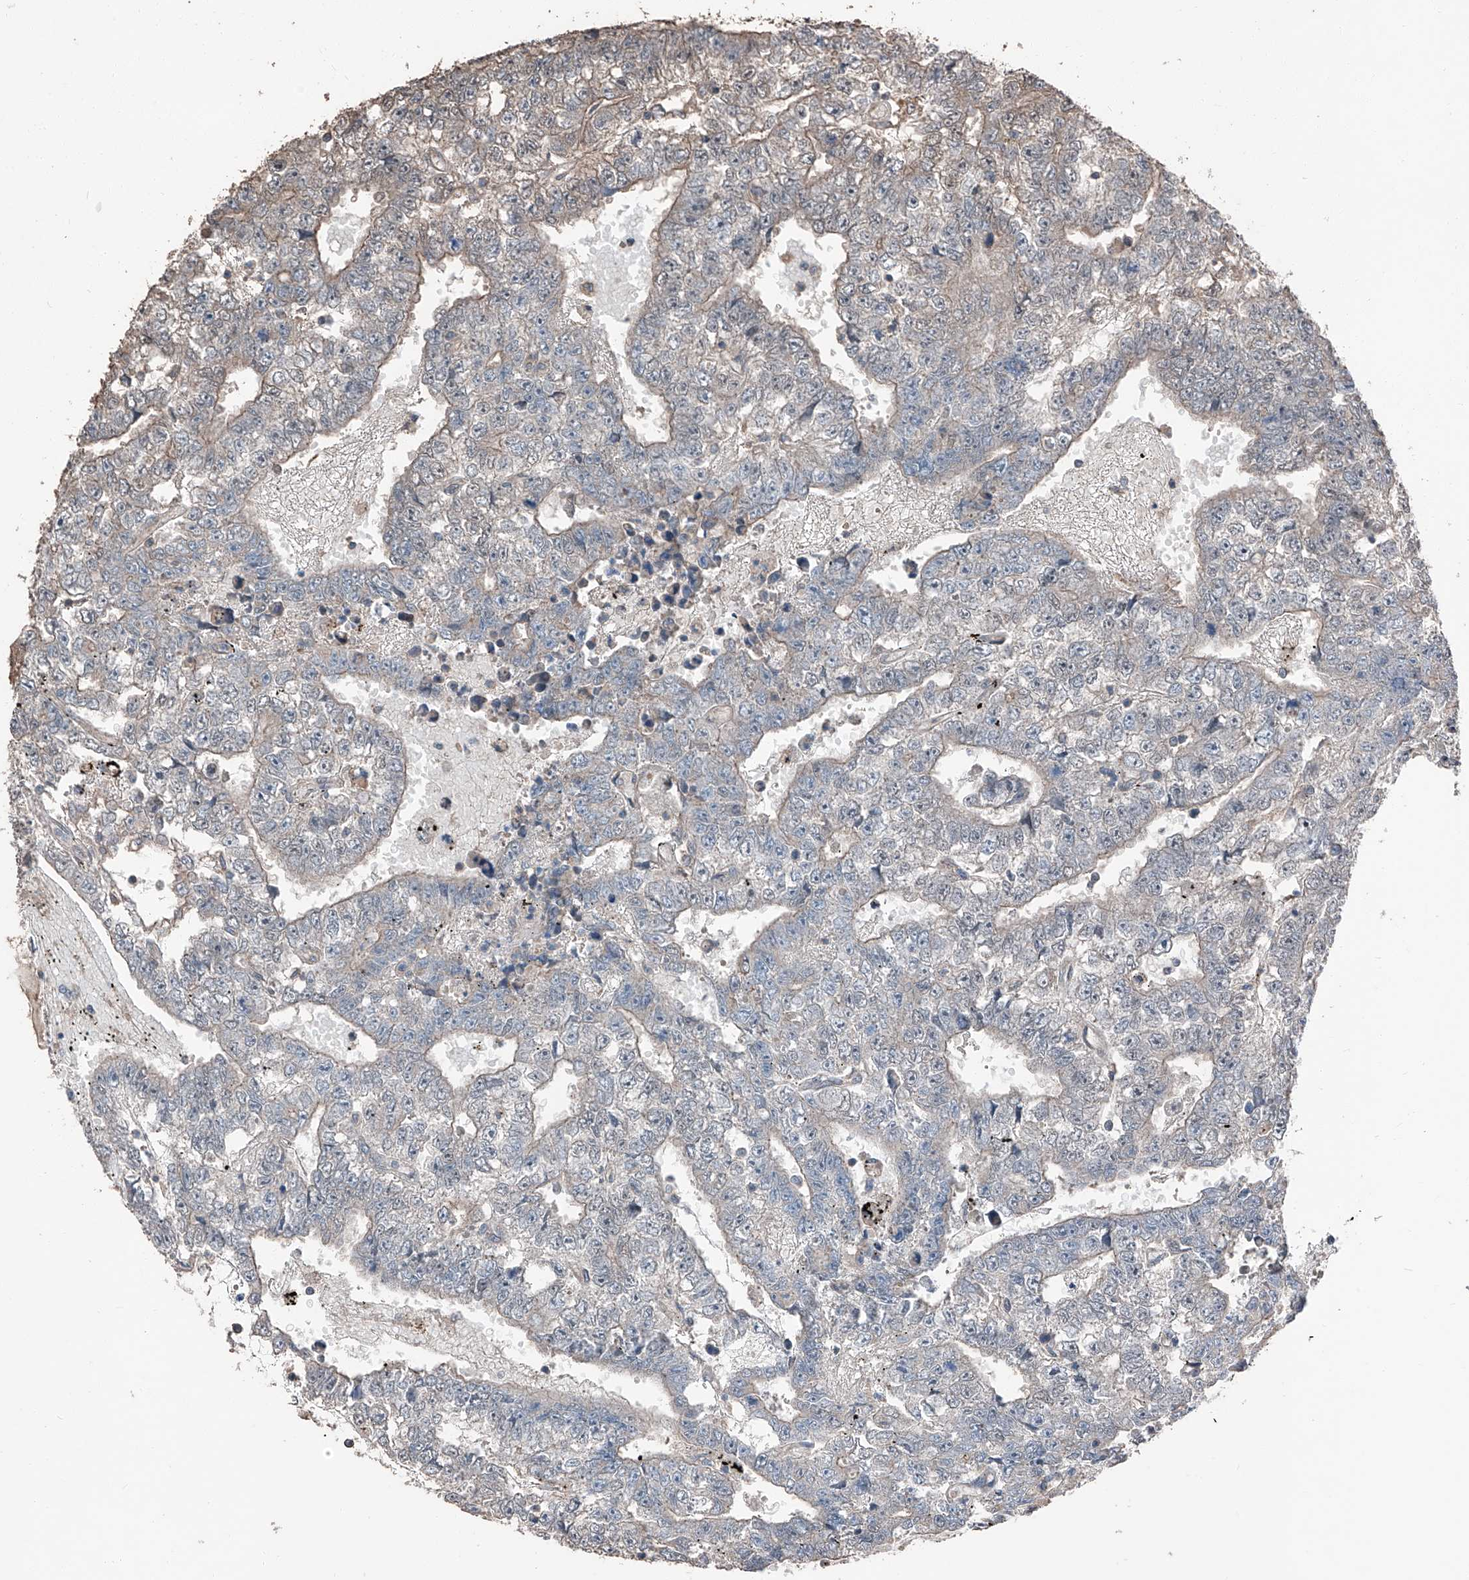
{"staining": {"intensity": "weak", "quantity": "<25%", "location": "cytoplasmic/membranous"}, "tissue": "testis cancer", "cell_type": "Tumor cells", "image_type": "cancer", "snomed": [{"axis": "morphology", "description": "Carcinoma, Embryonal, NOS"}, {"axis": "topography", "description": "Testis"}], "caption": "IHC of testis embryonal carcinoma reveals no staining in tumor cells.", "gene": "MAMLD1", "patient": {"sex": "male", "age": 25}}